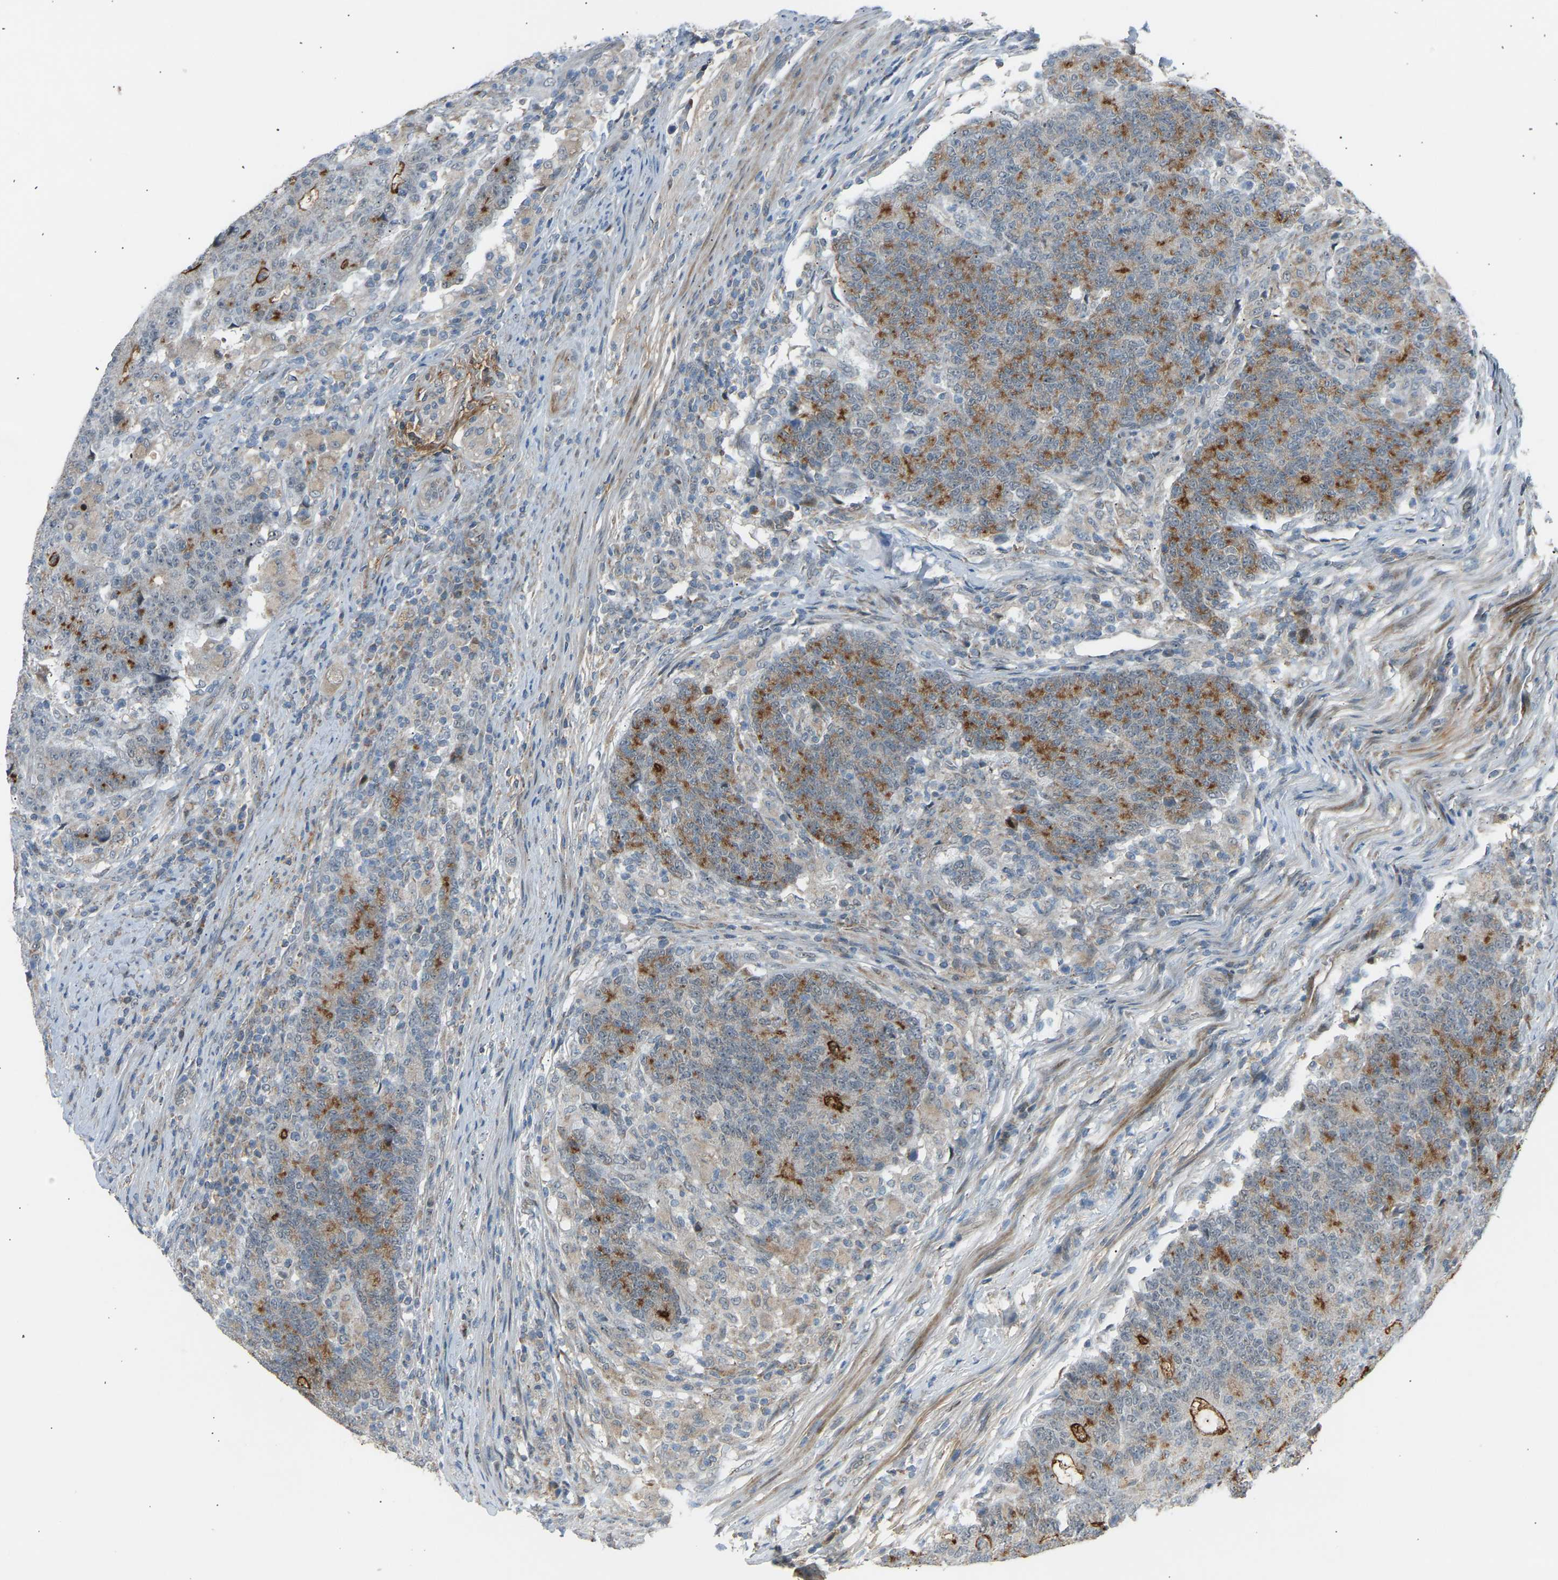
{"staining": {"intensity": "moderate", "quantity": "25%-75%", "location": "cytoplasmic/membranous"}, "tissue": "colorectal cancer", "cell_type": "Tumor cells", "image_type": "cancer", "snomed": [{"axis": "morphology", "description": "Normal tissue, NOS"}, {"axis": "morphology", "description": "Adenocarcinoma, NOS"}, {"axis": "topography", "description": "Colon"}], "caption": "Immunohistochemical staining of colorectal adenocarcinoma reveals medium levels of moderate cytoplasmic/membranous staining in approximately 25%-75% of tumor cells. The staining was performed using DAB (3,3'-diaminobenzidine), with brown indicating positive protein expression. Nuclei are stained blue with hematoxylin.", "gene": "VPS41", "patient": {"sex": "female", "age": 75}}